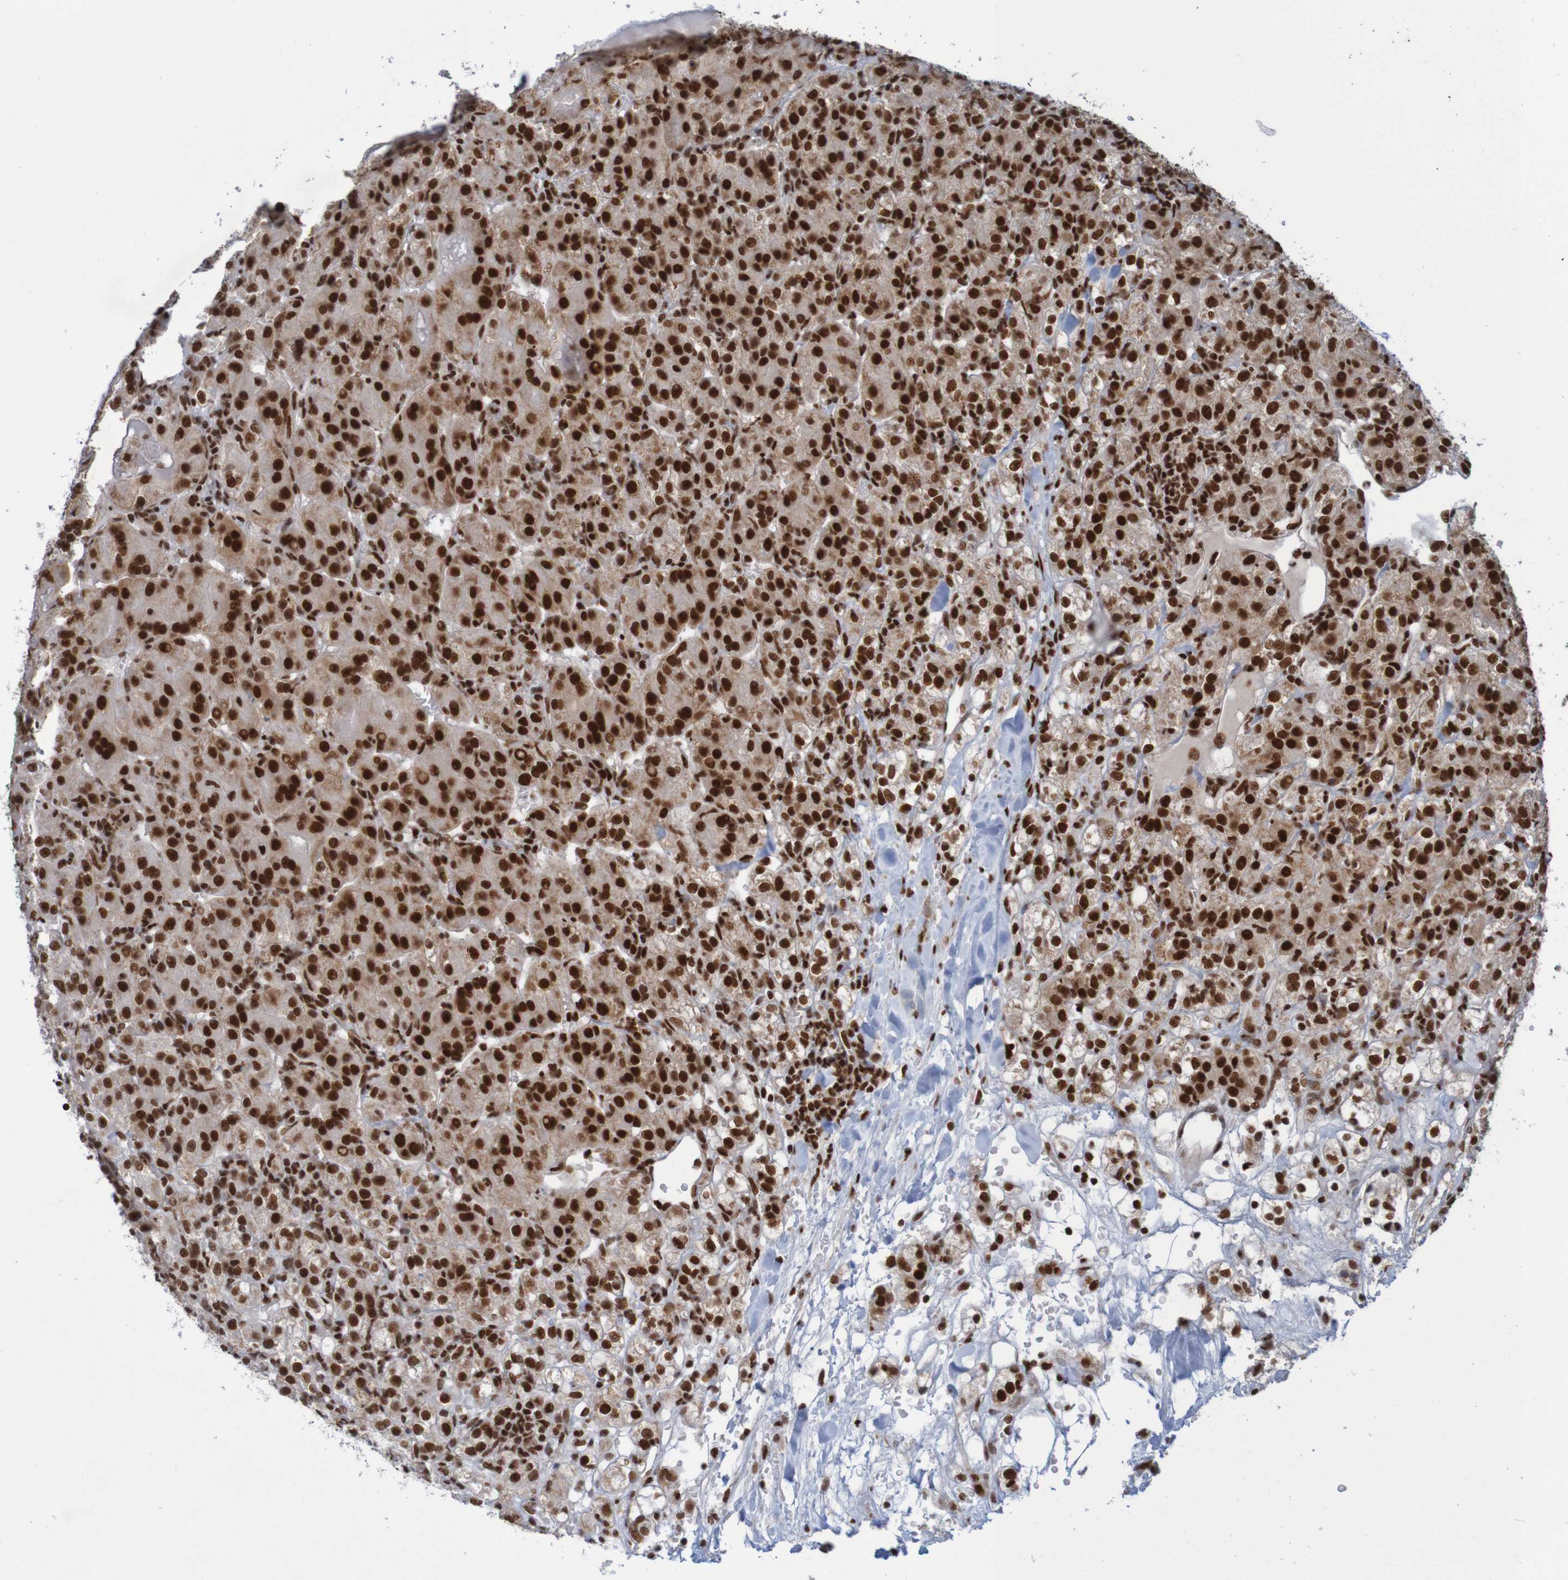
{"staining": {"intensity": "strong", "quantity": ">75%", "location": "nuclear"}, "tissue": "renal cancer", "cell_type": "Tumor cells", "image_type": "cancer", "snomed": [{"axis": "morphology", "description": "Normal tissue, NOS"}, {"axis": "morphology", "description": "Adenocarcinoma, NOS"}, {"axis": "topography", "description": "Kidney"}], "caption": "DAB immunohistochemical staining of renal cancer (adenocarcinoma) reveals strong nuclear protein staining in about >75% of tumor cells. The staining was performed using DAB, with brown indicating positive protein expression. Nuclei are stained blue with hematoxylin.", "gene": "THRAP3", "patient": {"sex": "male", "age": 61}}